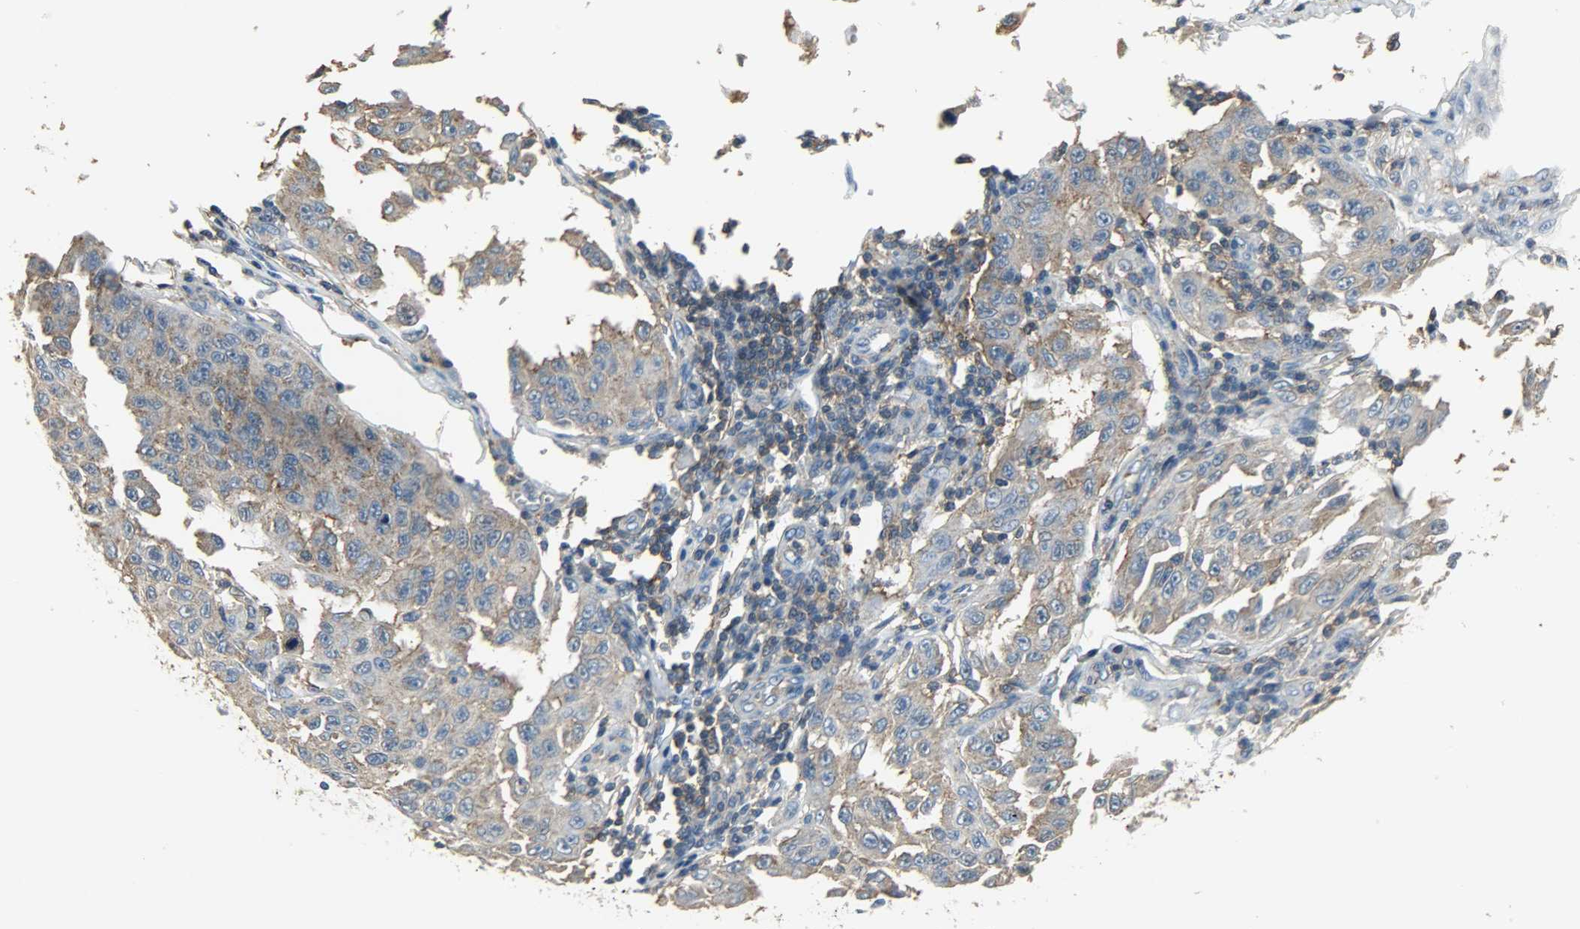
{"staining": {"intensity": "moderate", "quantity": ">75%", "location": "cytoplasmic/membranous"}, "tissue": "melanoma", "cell_type": "Tumor cells", "image_type": "cancer", "snomed": [{"axis": "morphology", "description": "Malignant melanoma, NOS"}, {"axis": "topography", "description": "Skin"}], "caption": "Melanoma stained for a protein (brown) reveals moderate cytoplasmic/membranous positive staining in about >75% of tumor cells.", "gene": "DNAJA4", "patient": {"sex": "male", "age": 30}}